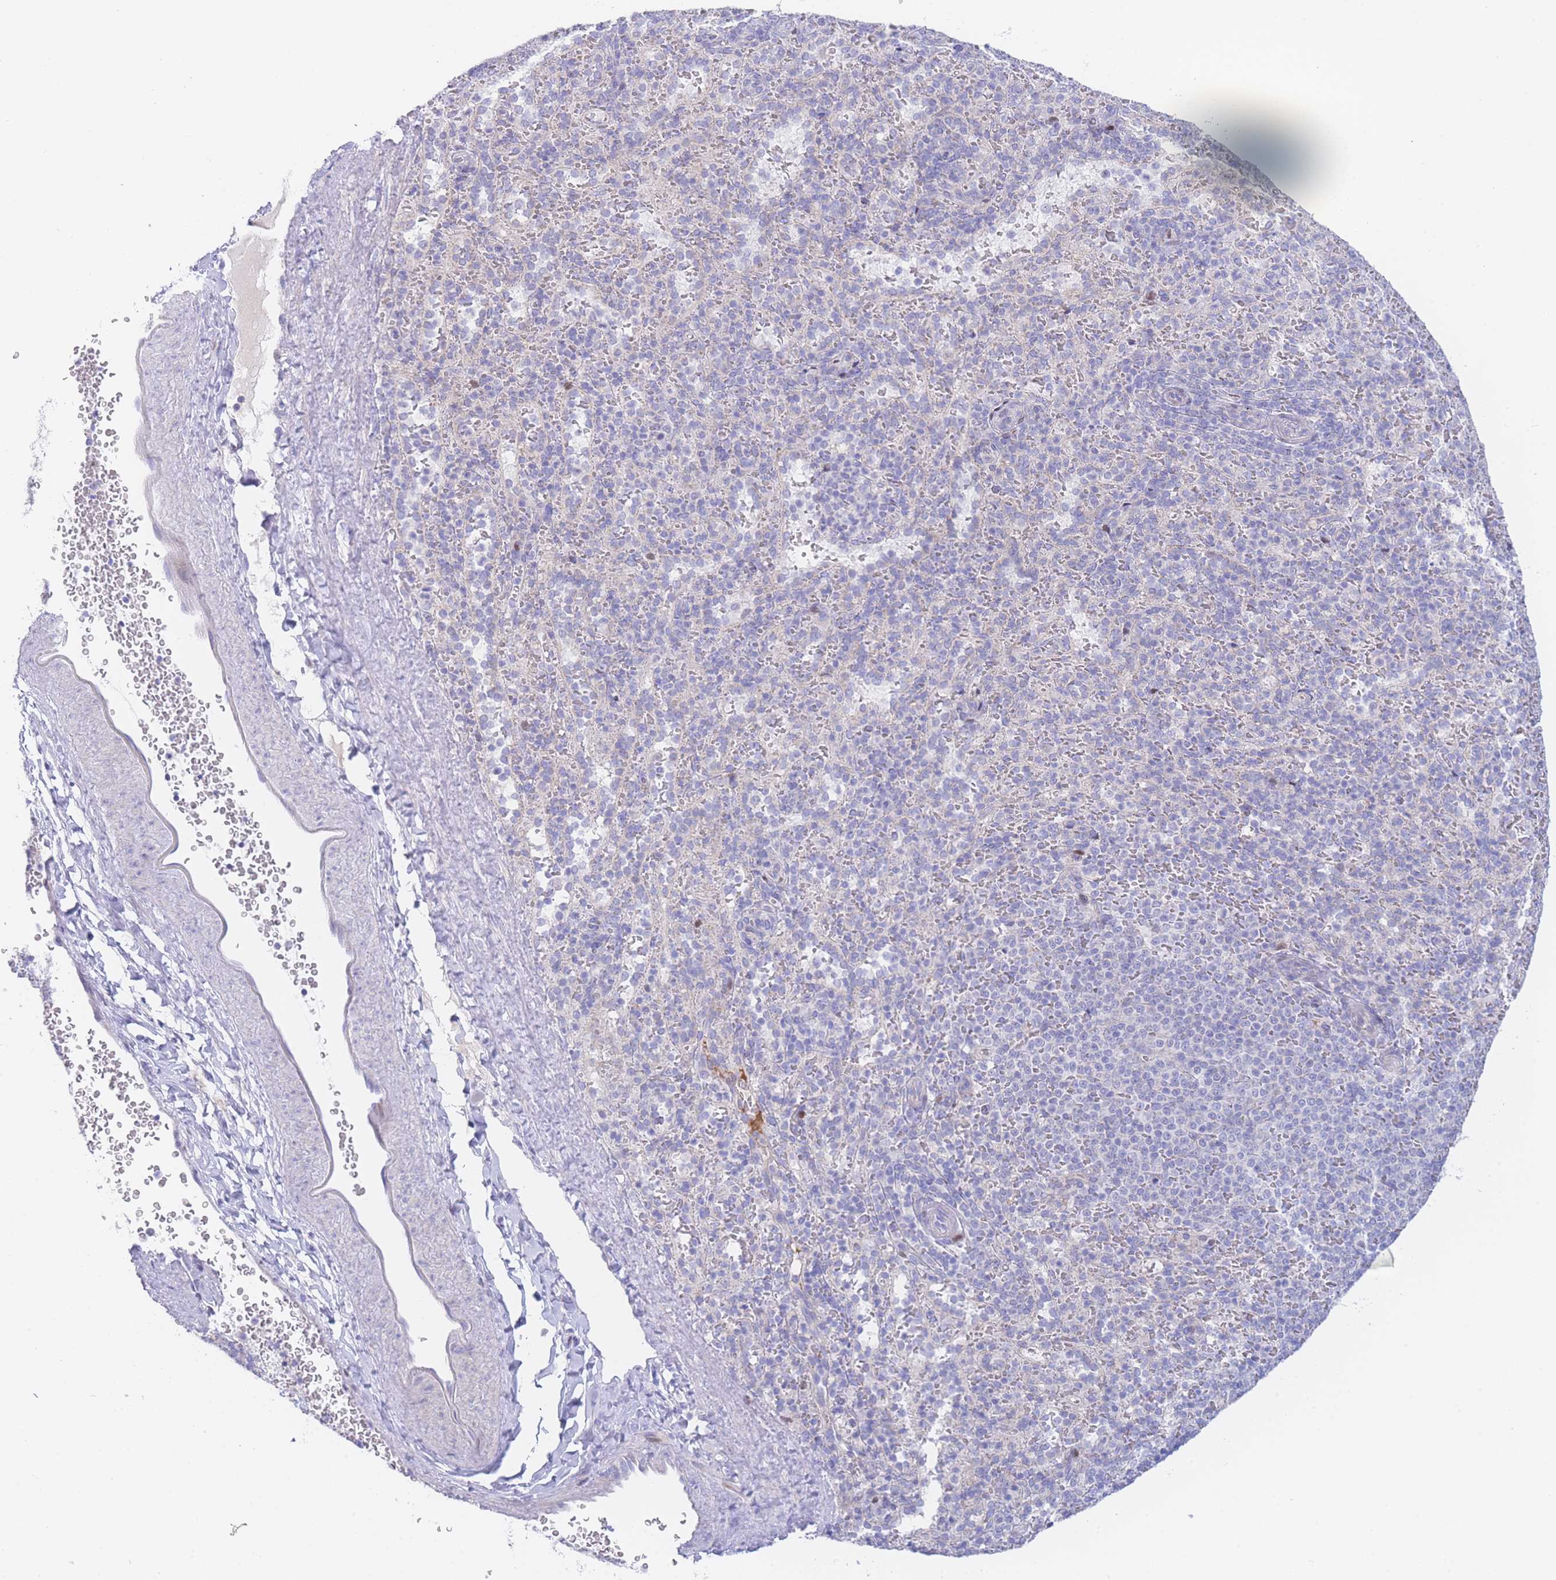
{"staining": {"intensity": "negative", "quantity": "none", "location": "none"}, "tissue": "spleen", "cell_type": "Cells in red pulp", "image_type": "normal", "snomed": [{"axis": "morphology", "description": "Normal tissue, NOS"}, {"axis": "topography", "description": "Spleen"}], "caption": "High power microscopy micrograph of an immunohistochemistry (IHC) micrograph of unremarkable spleen, revealing no significant positivity in cells in red pulp.", "gene": "GPAM", "patient": {"sex": "female", "age": 21}}